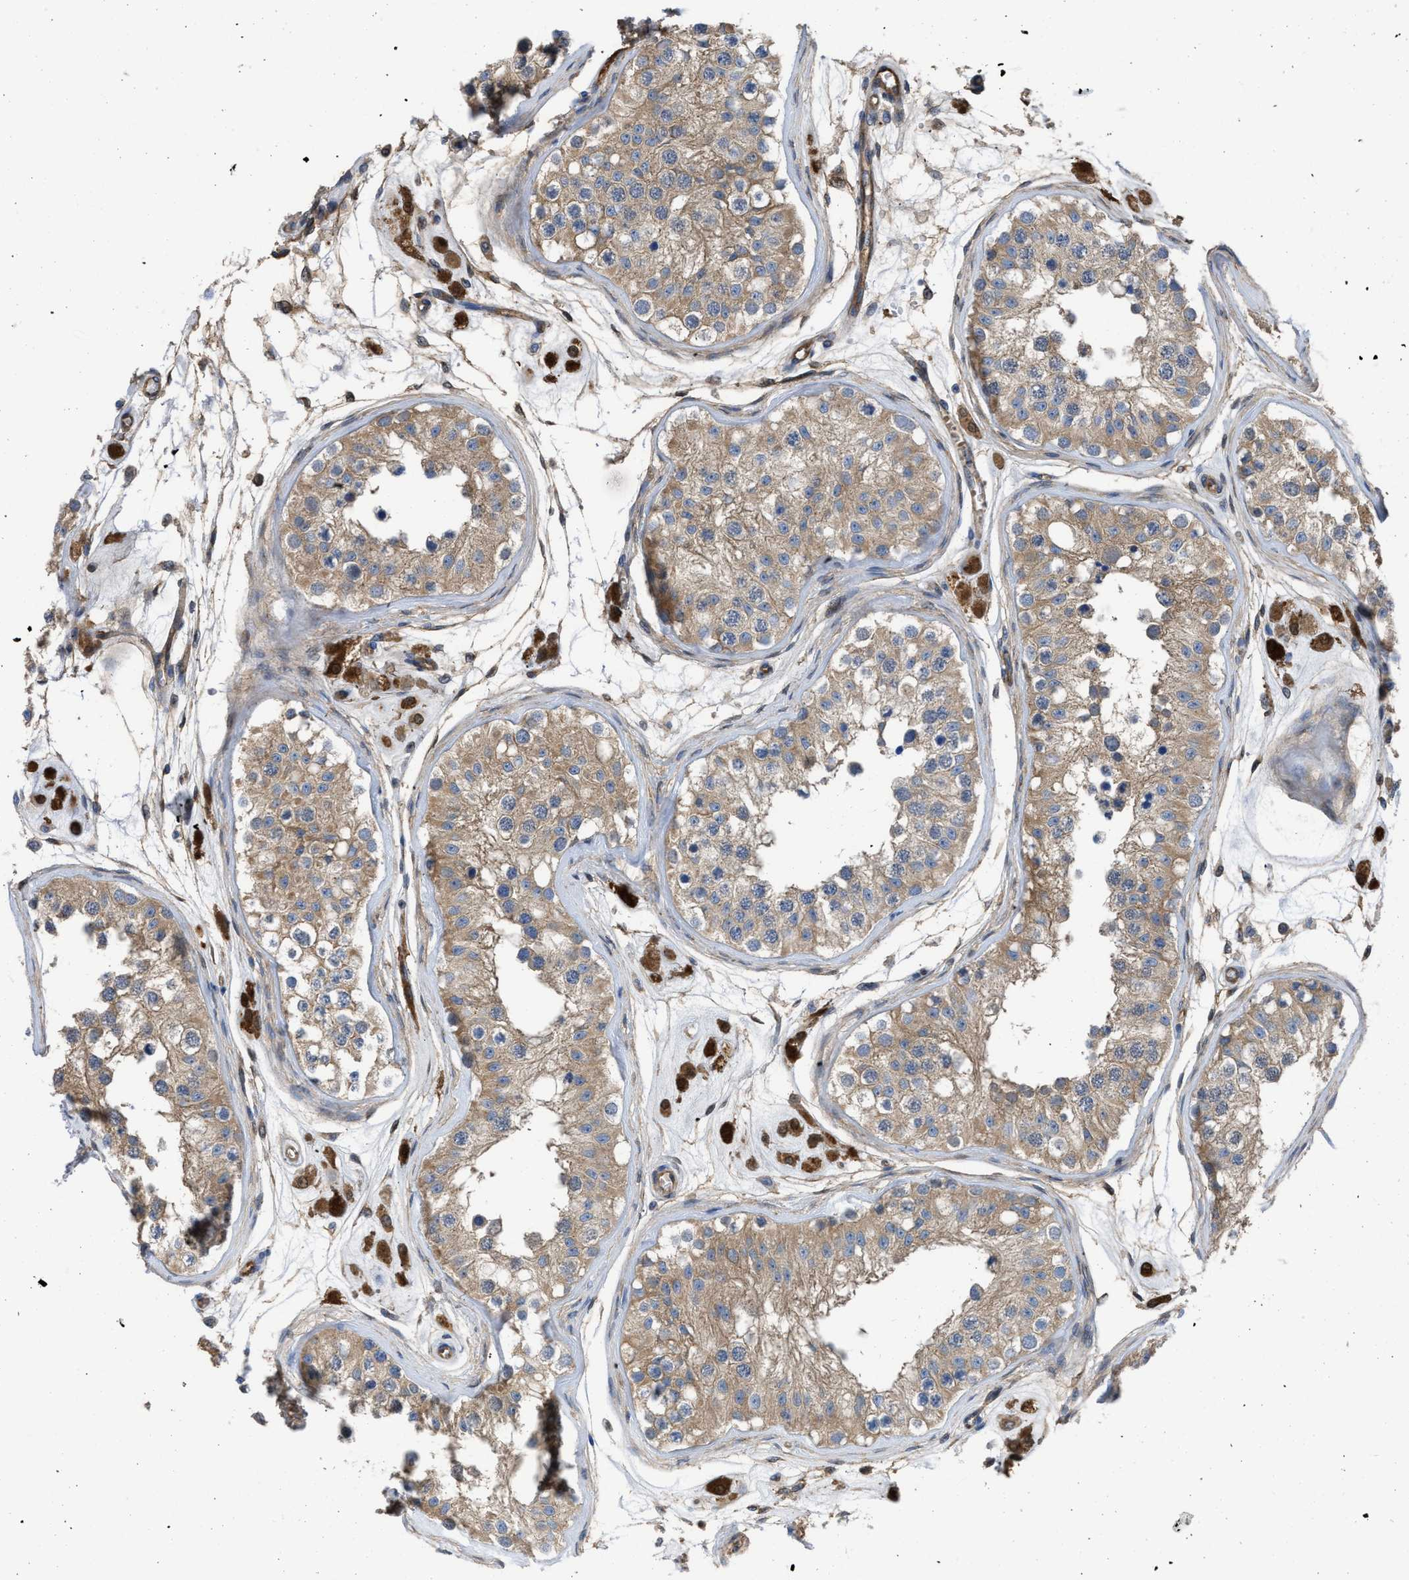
{"staining": {"intensity": "weak", "quantity": "25%-75%", "location": "cytoplasmic/membranous"}, "tissue": "testis", "cell_type": "Cells in seminiferous ducts", "image_type": "normal", "snomed": [{"axis": "morphology", "description": "Normal tissue, NOS"}, {"axis": "morphology", "description": "Adenocarcinoma, metastatic, NOS"}, {"axis": "topography", "description": "Testis"}], "caption": "IHC micrograph of unremarkable testis: testis stained using immunohistochemistry shows low levels of weak protein expression localized specifically in the cytoplasmic/membranous of cells in seminiferous ducts, appearing as a cytoplasmic/membranous brown color.", "gene": "TRIOBP", "patient": {"sex": "male", "age": 26}}